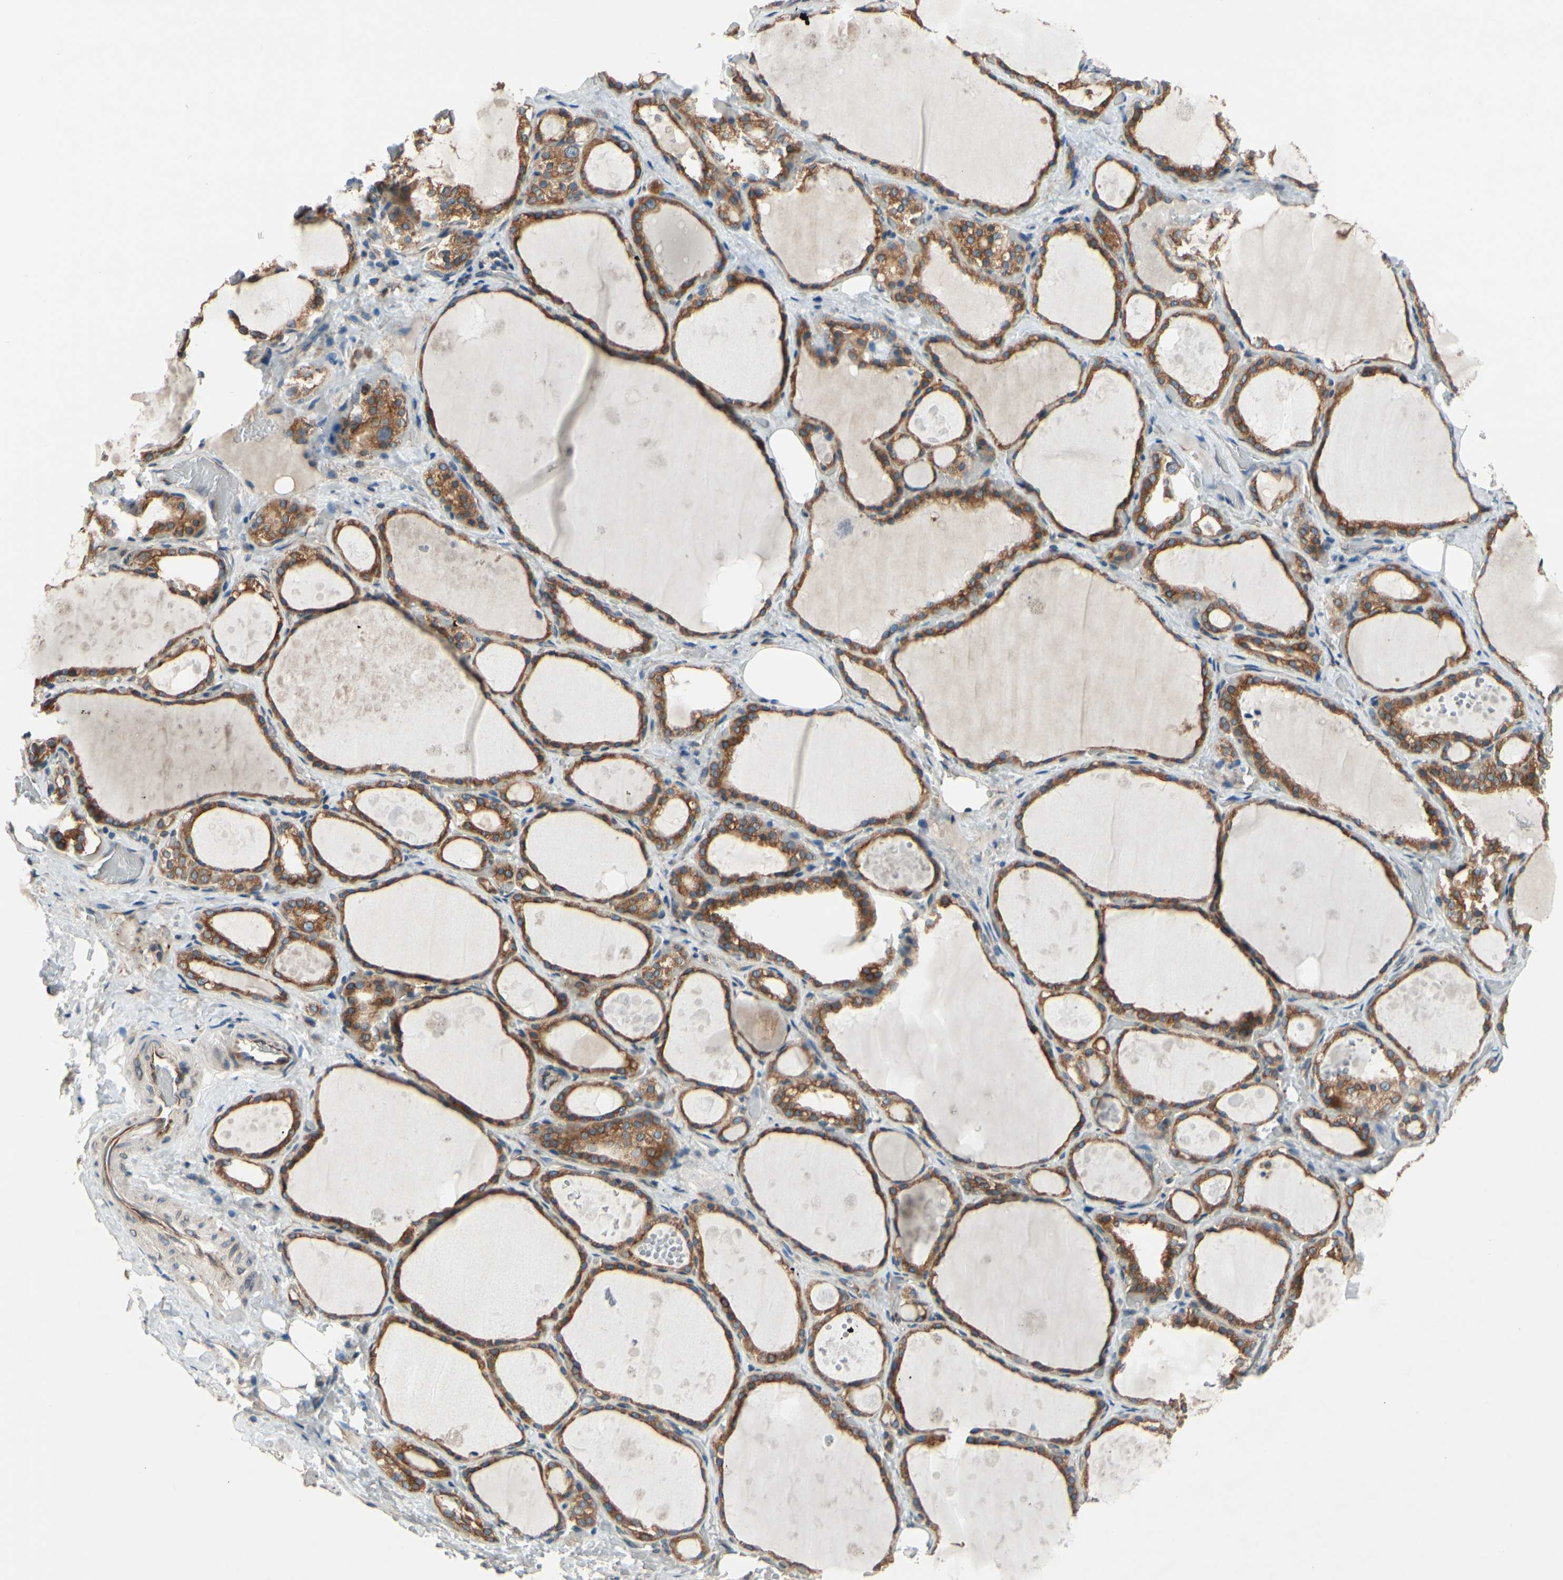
{"staining": {"intensity": "strong", "quantity": ">75%", "location": "cytoplasmic/membranous"}, "tissue": "thyroid gland", "cell_type": "Glandular cells", "image_type": "normal", "snomed": [{"axis": "morphology", "description": "Normal tissue, NOS"}, {"axis": "topography", "description": "Thyroid gland"}], "caption": "Immunohistochemical staining of unremarkable human thyroid gland reveals high levels of strong cytoplasmic/membranous staining in approximately >75% of glandular cells.", "gene": "CLCC1", "patient": {"sex": "male", "age": 61}}